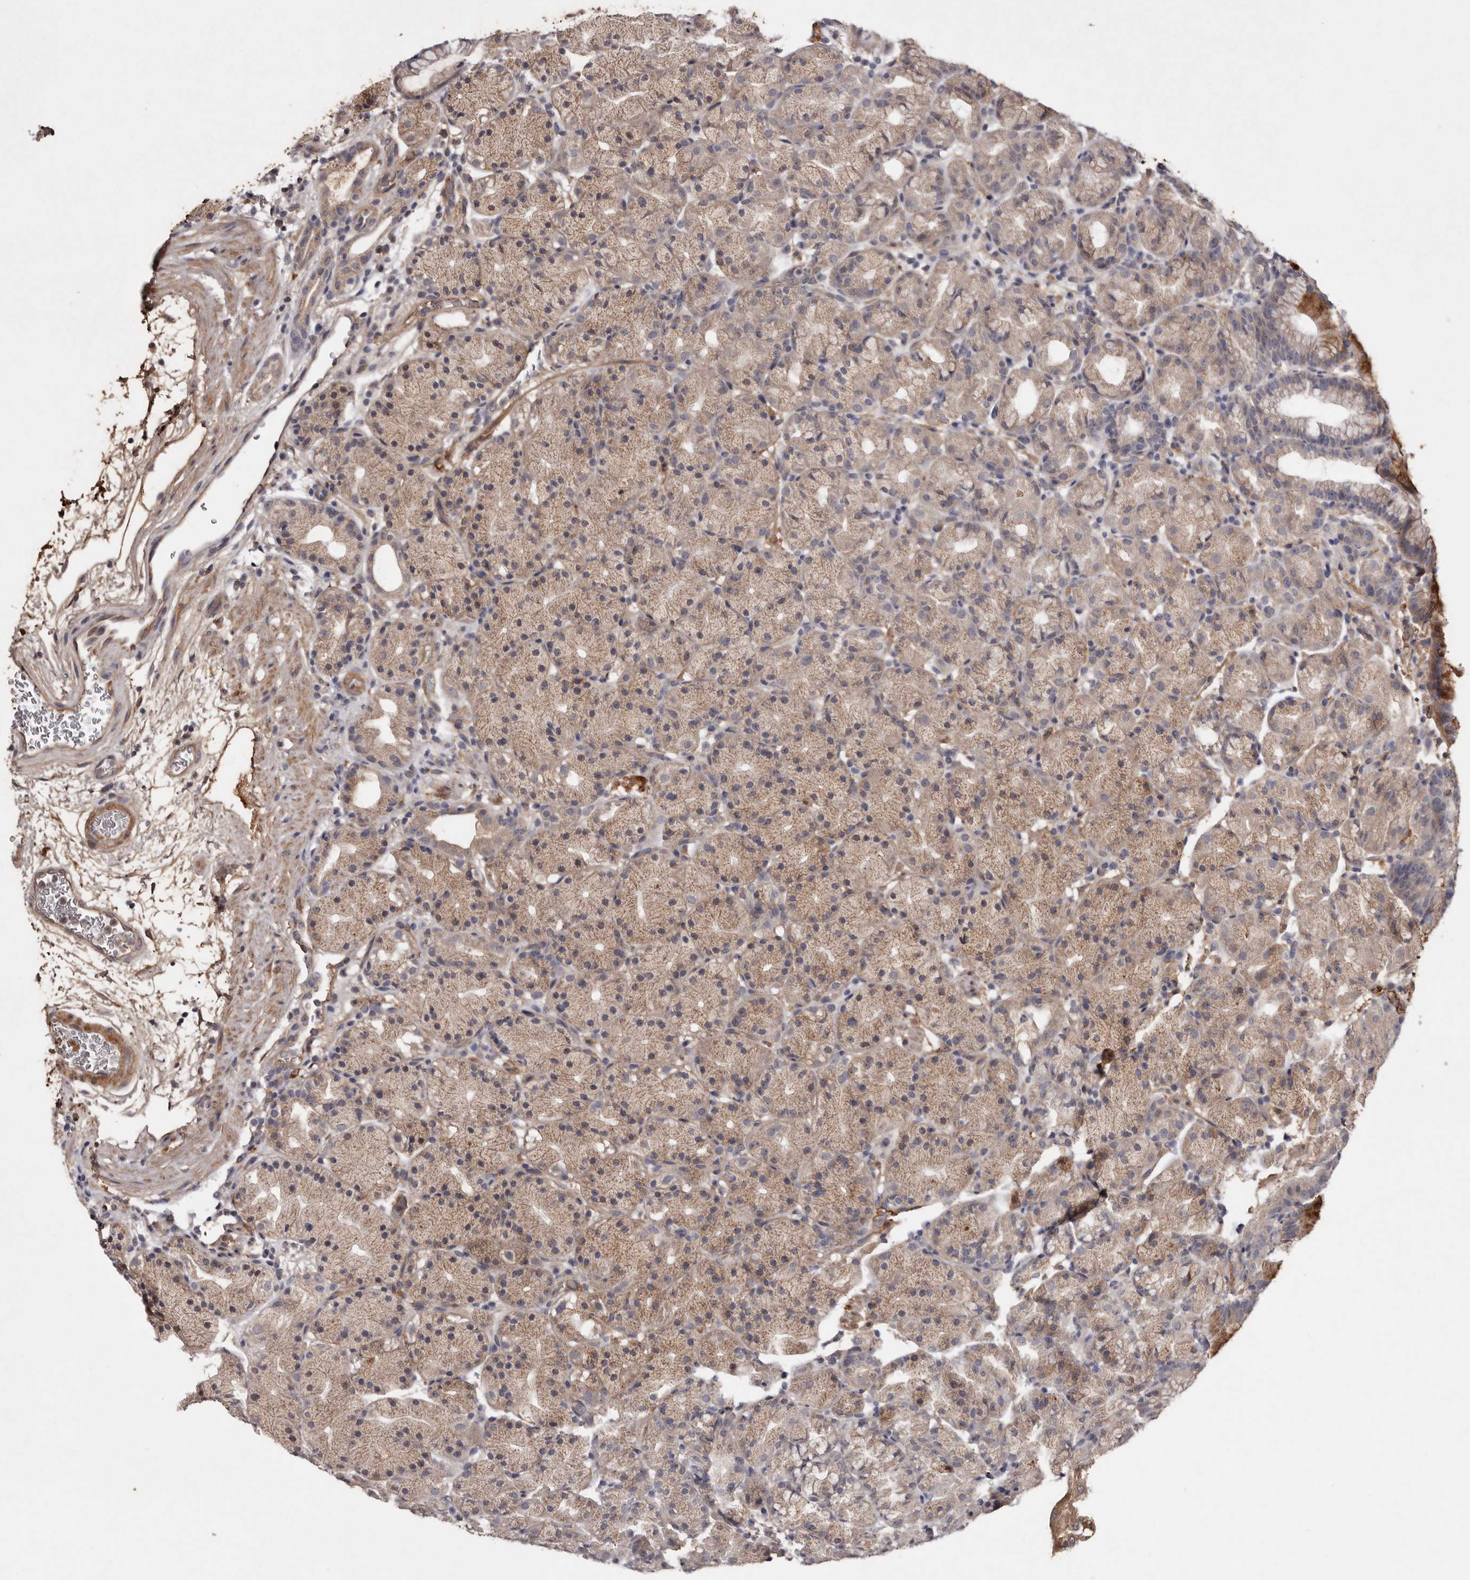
{"staining": {"intensity": "moderate", "quantity": ">75%", "location": "cytoplasmic/membranous"}, "tissue": "stomach", "cell_type": "Glandular cells", "image_type": "normal", "snomed": [{"axis": "morphology", "description": "Normal tissue, NOS"}, {"axis": "topography", "description": "Stomach, upper"}], "caption": "Protein staining of benign stomach shows moderate cytoplasmic/membranous positivity in approximately >75% of glandular cells. (Brightfield microscopy of DAB IHC at high magnification).", "gene": "CYP1B1", "patient": {"sex": "male", "age": 48}}